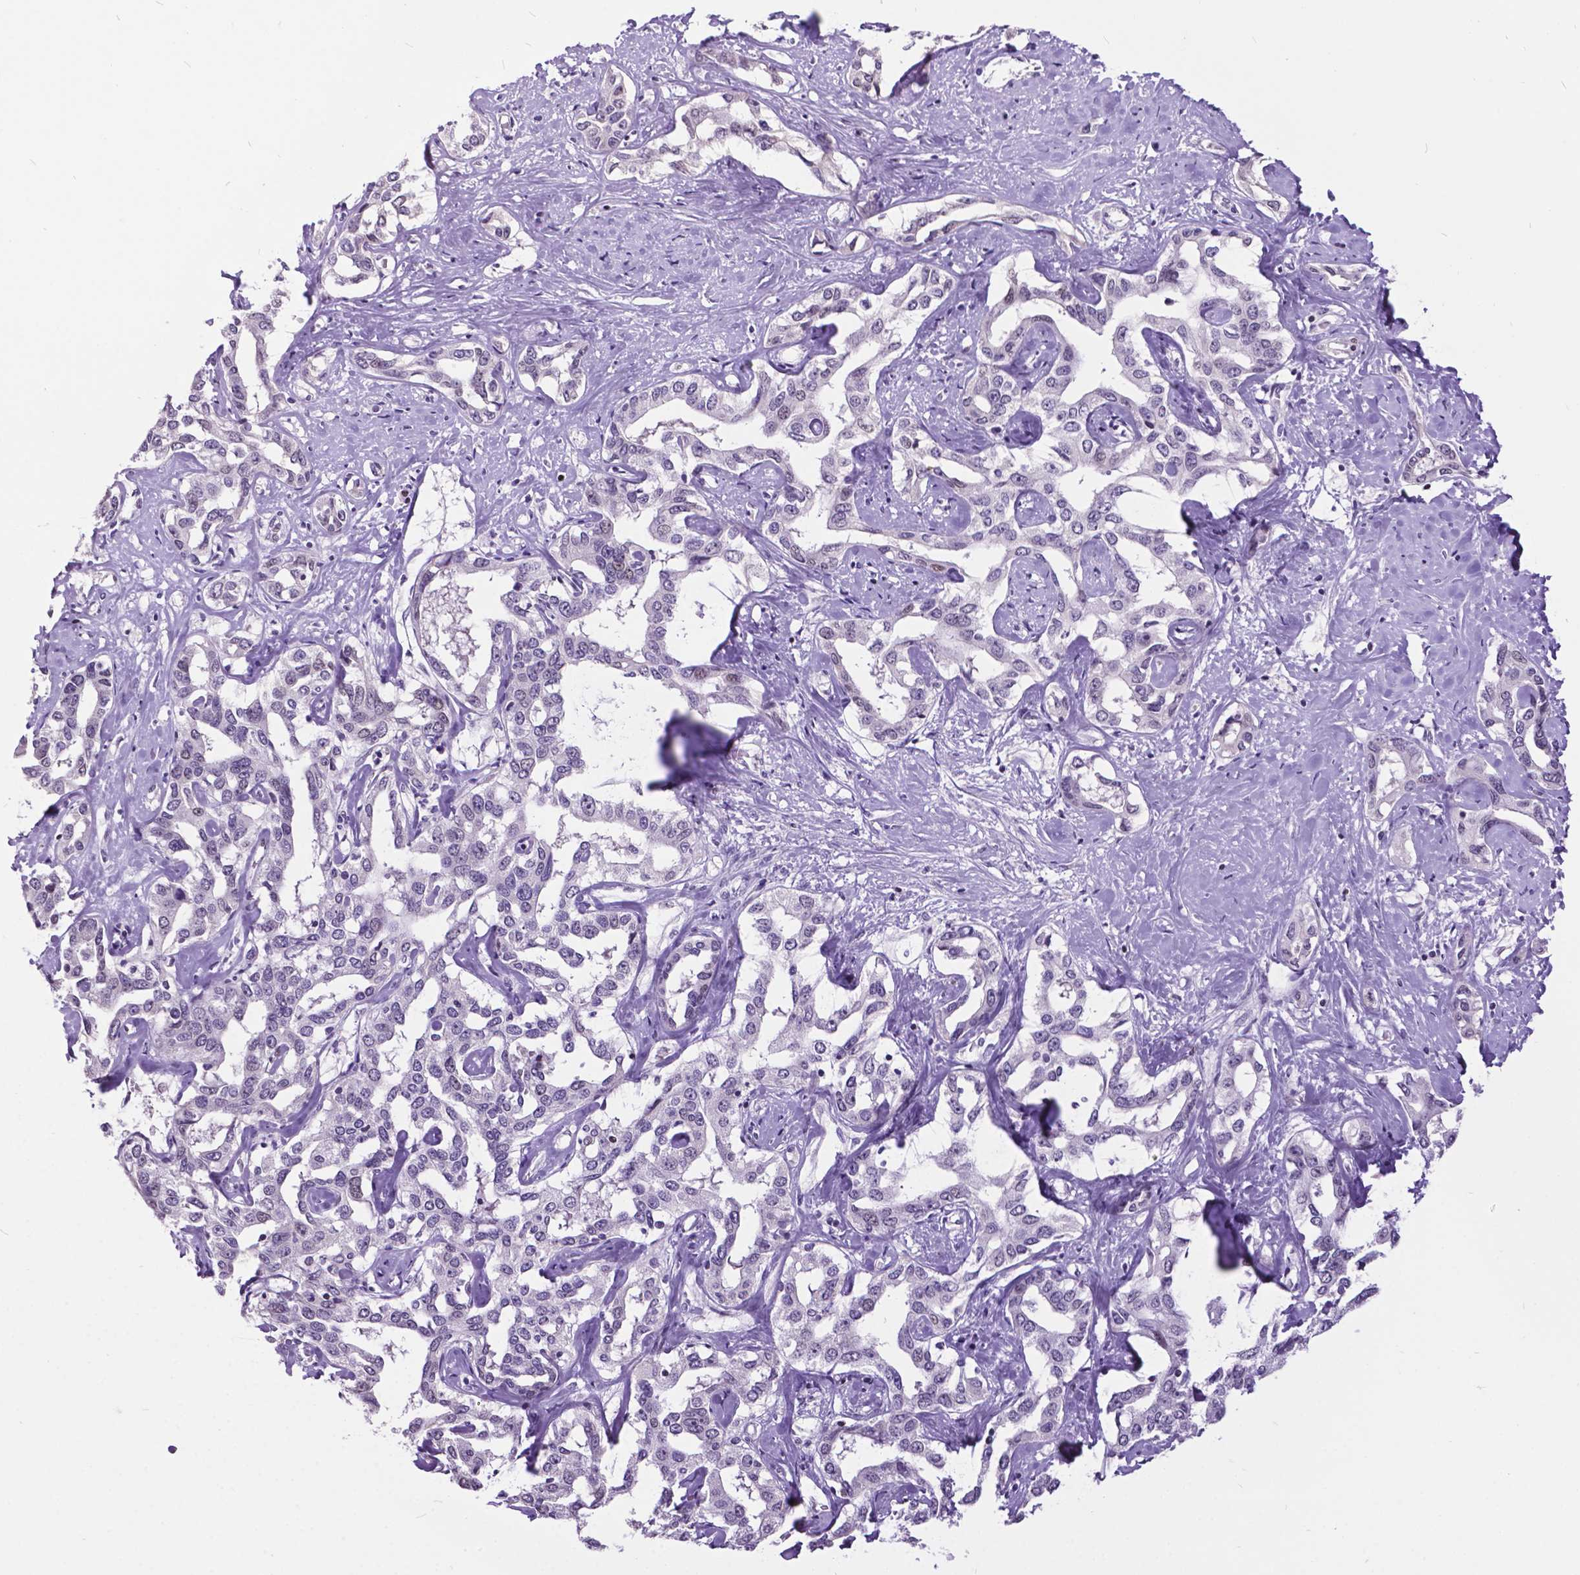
{"staining": {"intensity": "negative", "quantity": "none", "location": "none"}, "tissue": "liver cancer", "cell_type": "Tumor cells", "image_type": "cancer", "snomed": [{"axis": "morphology", "description": "Cholangiocarcinoma"}, {"axis": "topography", "description": "Liver"}], "caption": "Image shows no protein positivity in tumor cells of liver cholangiocarcinoma tissue.", "gene": "DPF3", "patient": {"sex": "male", "age": 59}}